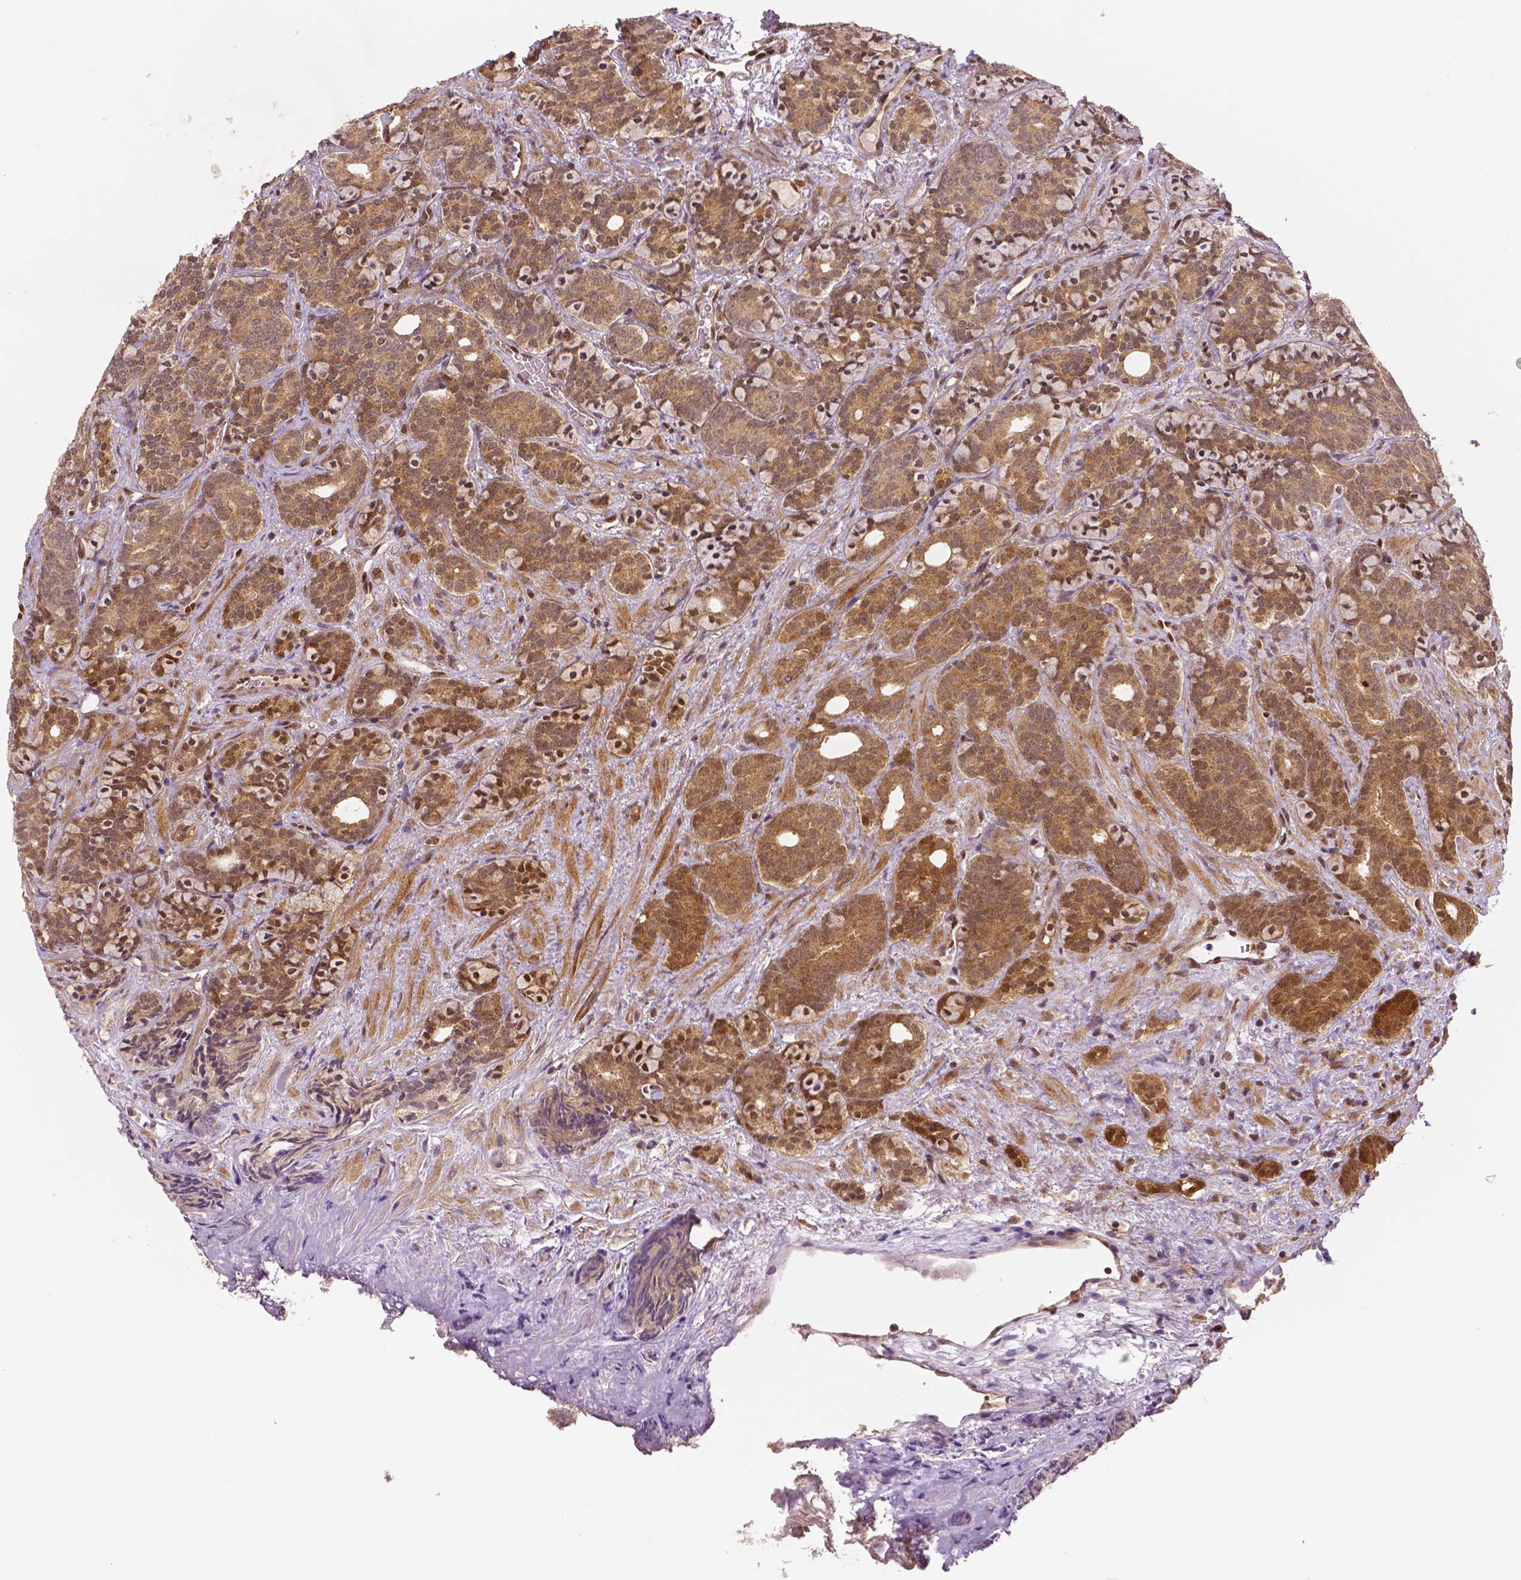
{"staining": {"intensity": "moderate", "quantity": ">75%", "location": "cytoplasmic/membranous,nuclear"}, "tissue": "prostate cancer", "cell_type": "Tumor cells", "image_type": "cancer", "snomed": [{"axis": "morphology", "description": "Adenocarcinoma, High grade"}, {"axis": "topography", "description": "Prostate"}], "caption": "Immunohistochemistry photomicrograph of prostate adenocarcinoma (high-grade) stained for a protein (brown), which exhibits medium levels of moderate cytoplasmic/membranous and nuclear expression in about >75% of tumor cells.", "gene": "STAT3", "patient": {"sex": "male", "age": 84}}